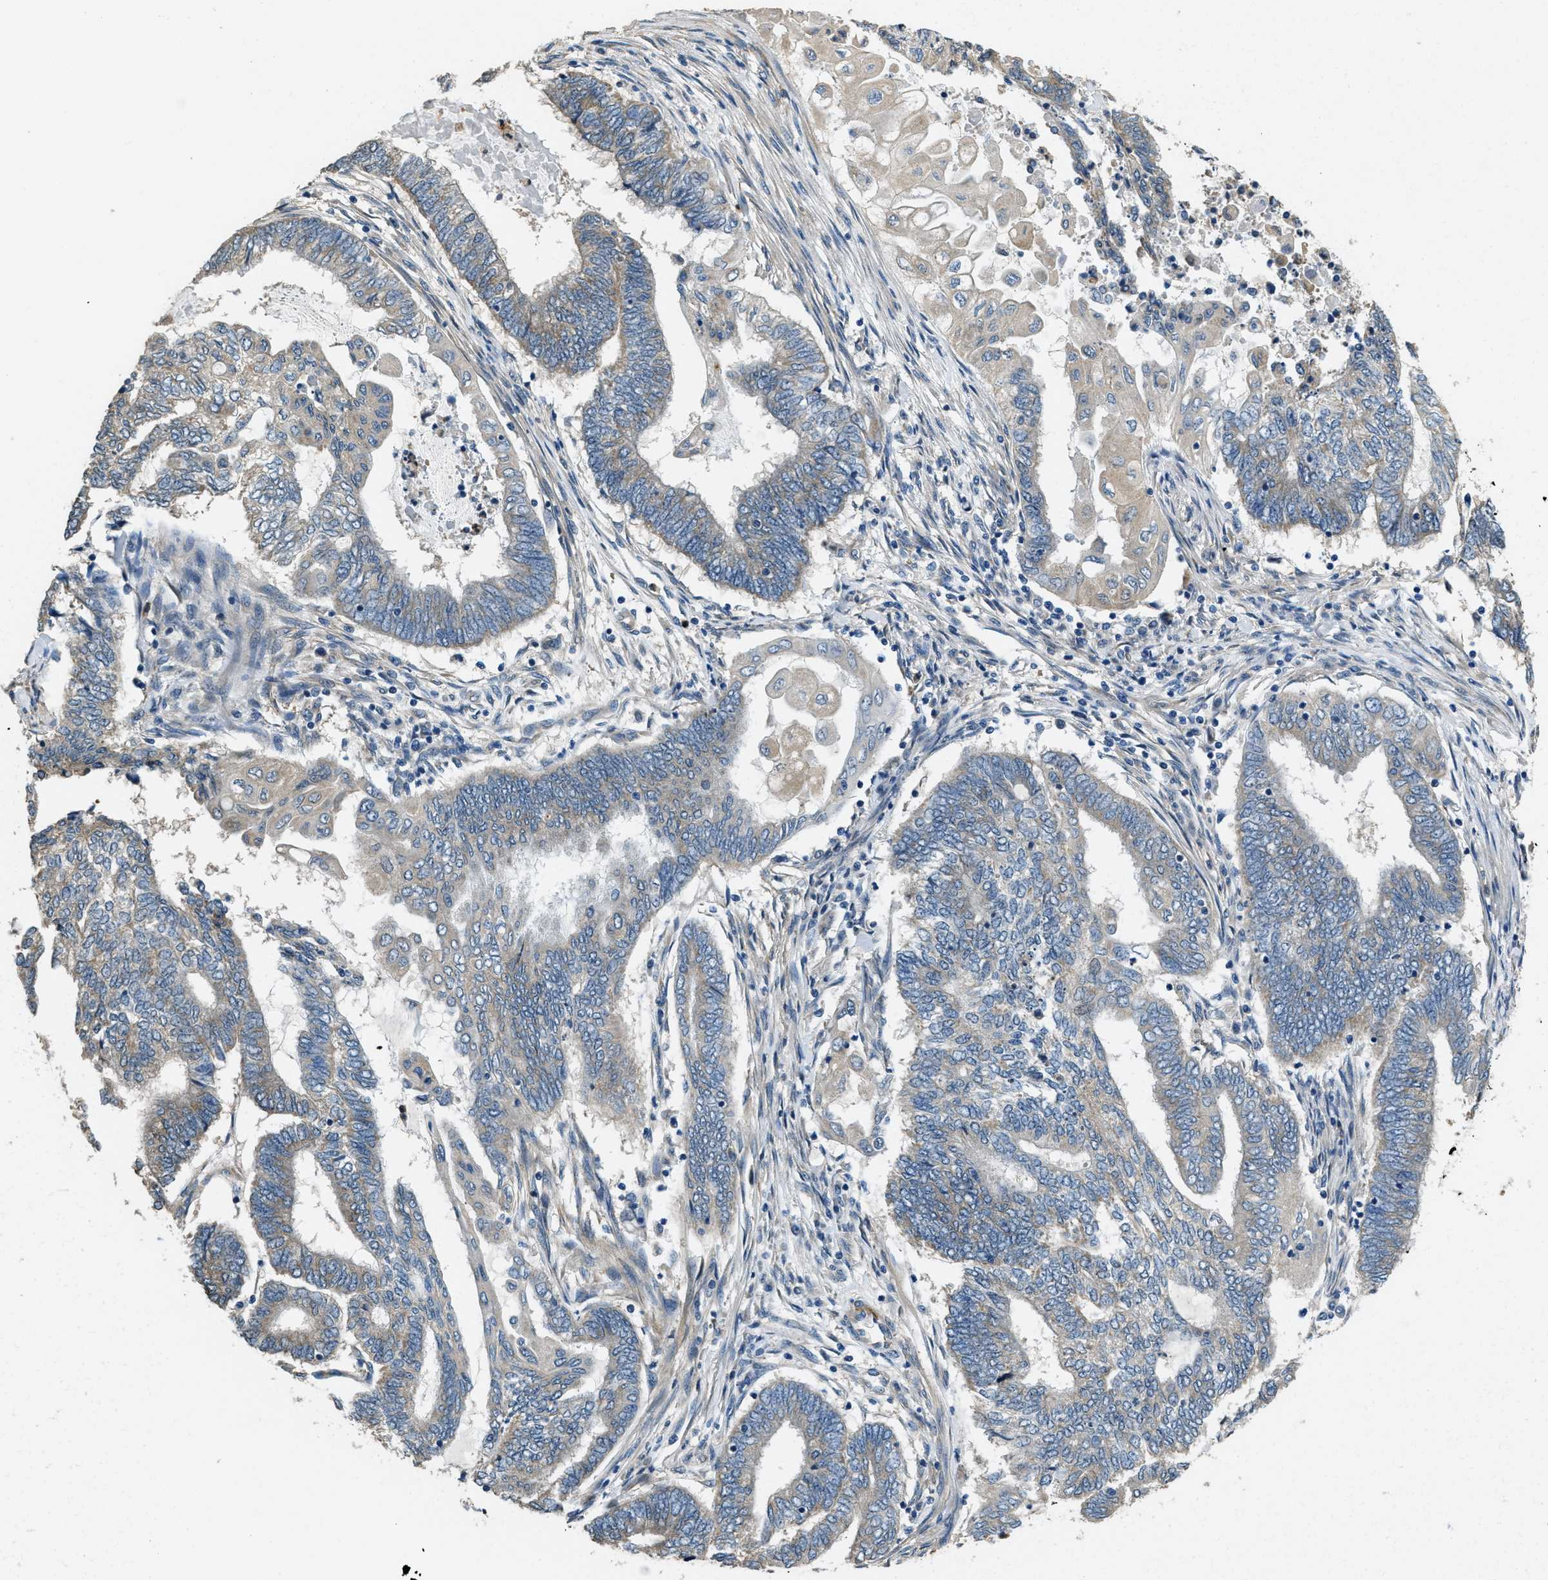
{"staining": {"intensity": "weak", "quantity": "<25%", "location": "cytoplasmic/membranous"}, "tissue": "endometrial cancer", "cell_type": "Tumor cells", "image_type": "cancer", "snomed": [{"axis": "morphology", "description": "Adenocarcinoma, NOS"}, {"axis": "topography", "description": "Uterus"}, {"axis": "topography", "description": "Endometrium"}], "caption": "This is an IHC micrograph of human endometrial cancer (adenocarcinoma). There is no staining in tumor cells.", "gene": "TOMM70", "patient": {"sex": "female", "age": 70}}